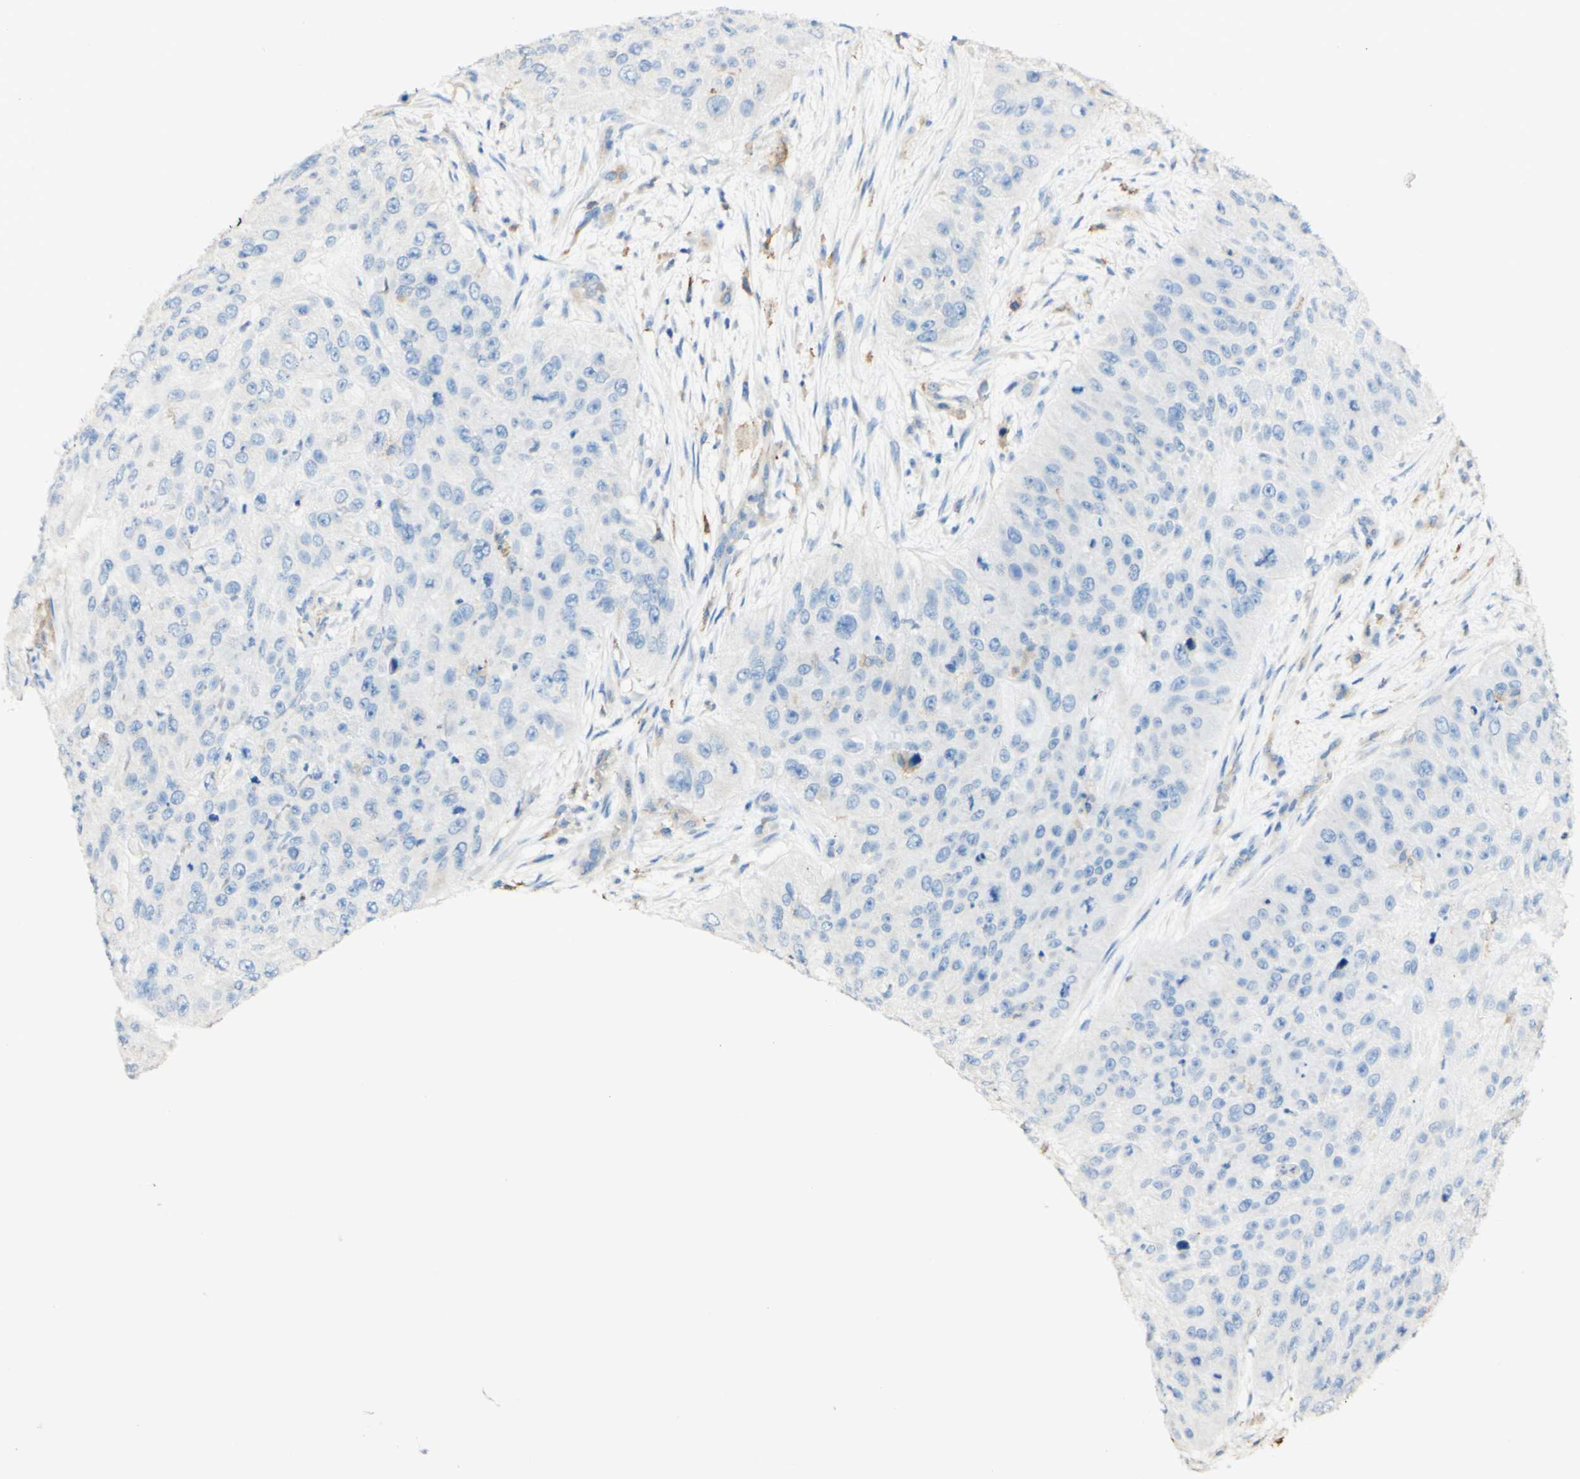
{"staining": {"intensity": "negative", "quantity": "none", "location": "none"}, "tissue": "skin cancer", "cell_type": "Tumor cells", "image_type": "cancer", "snomed": [{"axis": "morphology", "description": "Squamous cell carcinoma, NOS"}, {"axis": "topography", "description": "Skin"}], "caption": "Human squamous cell carcinoma (skin) stained for a protein using immunohistochemistry (IHC) exhibits no staining in tumor cells.", "gene": "FCGRT", "patient": {"sex": "female", "age": 80}}